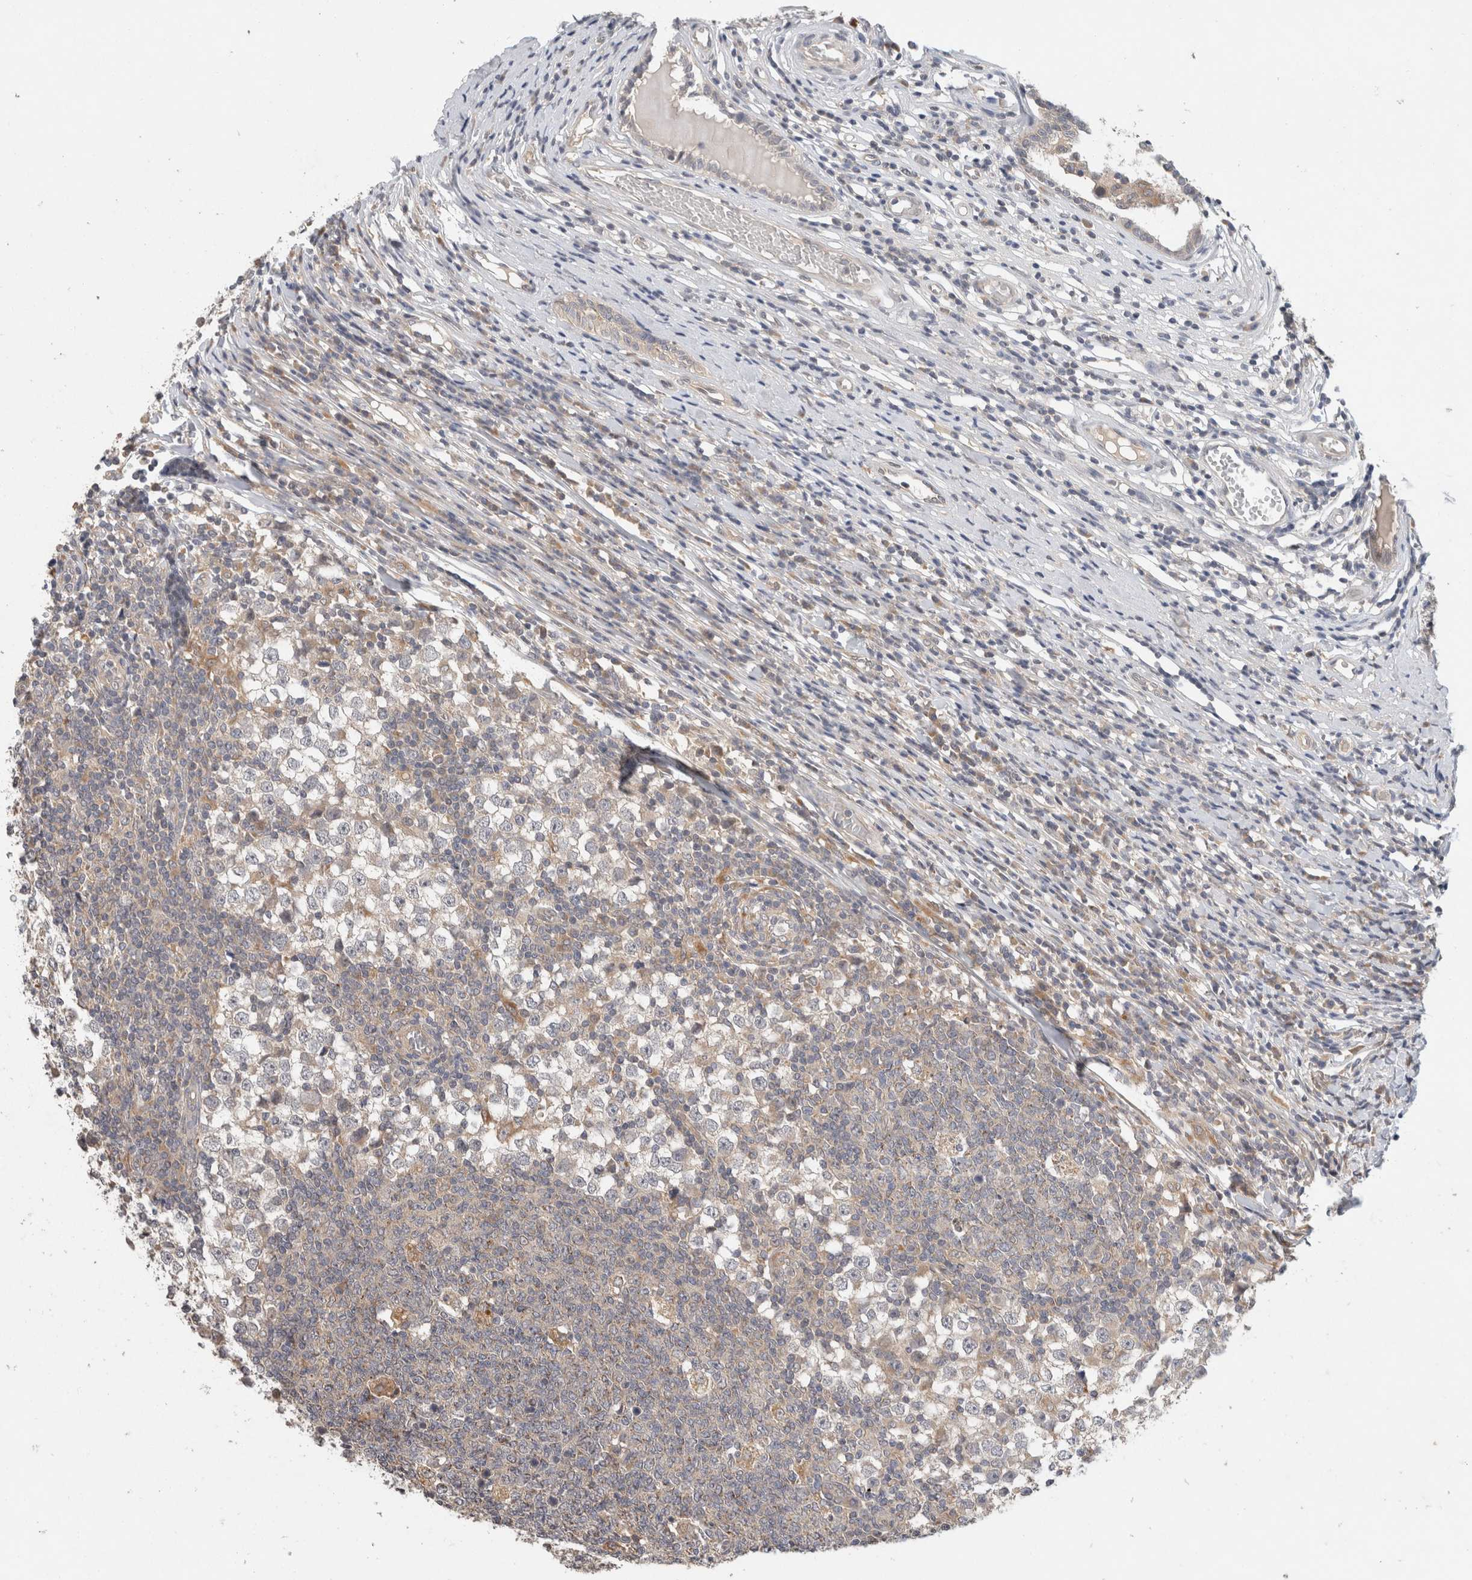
{"staining": {"intensity": "negative", "quantity": "none", "location": "none"}, "tissue": "testis cancer", "cell_type": "Tumor cells", "image_type": "cancer", "snomed": [{"axis": "morphology", "description": "Seminoma, NOS"}, {"axis": "topography", "description": "Testis"}], "caption": "This is a photomicrograph of immunohistochemistry (IHC) staining of testis cancer, which shows no positivity in tumor cells.", "gene": "SGK1", "patient": {"sex": "male", "age": 65}}